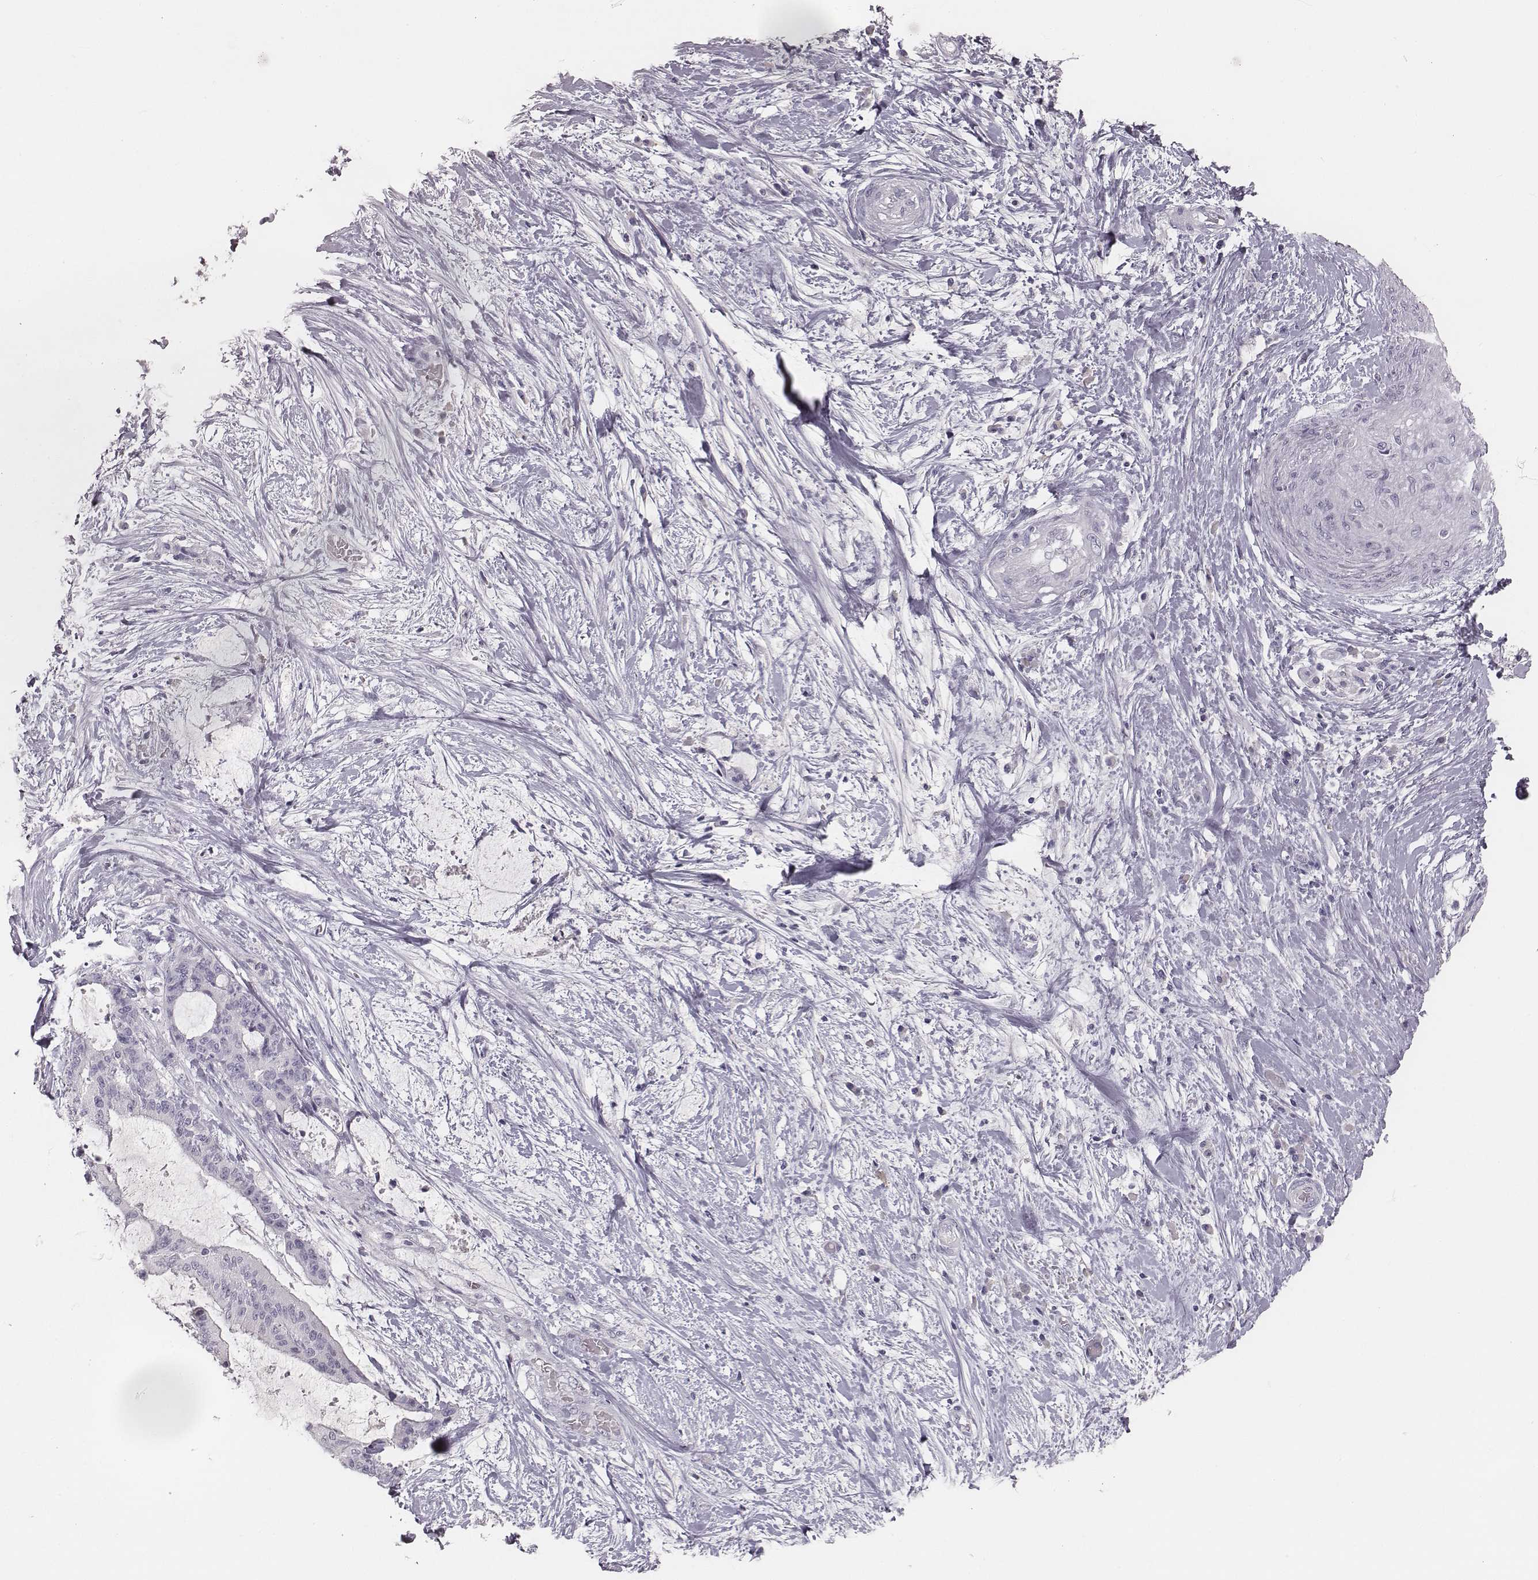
{"staining": {"intensity": "negative", "quantity": "none", "location": "none"}, "tissue": "liver cancer", "cell_type": "Tumor cells", "image_type": "cancer", "snomed": [{"axis": "morphology", "description": "Cholangiocarcinoma"}, {"axis": "topography", "description": "Liver"}], "caption": "High magnification brightfield microscopy of liver cancer stained with DAB (brown) and counterstained with hematoxylin (blue): tumor cells show no significant staining.", "gene": "MYH6", "patient": {"sex": "female", "age": 73}}